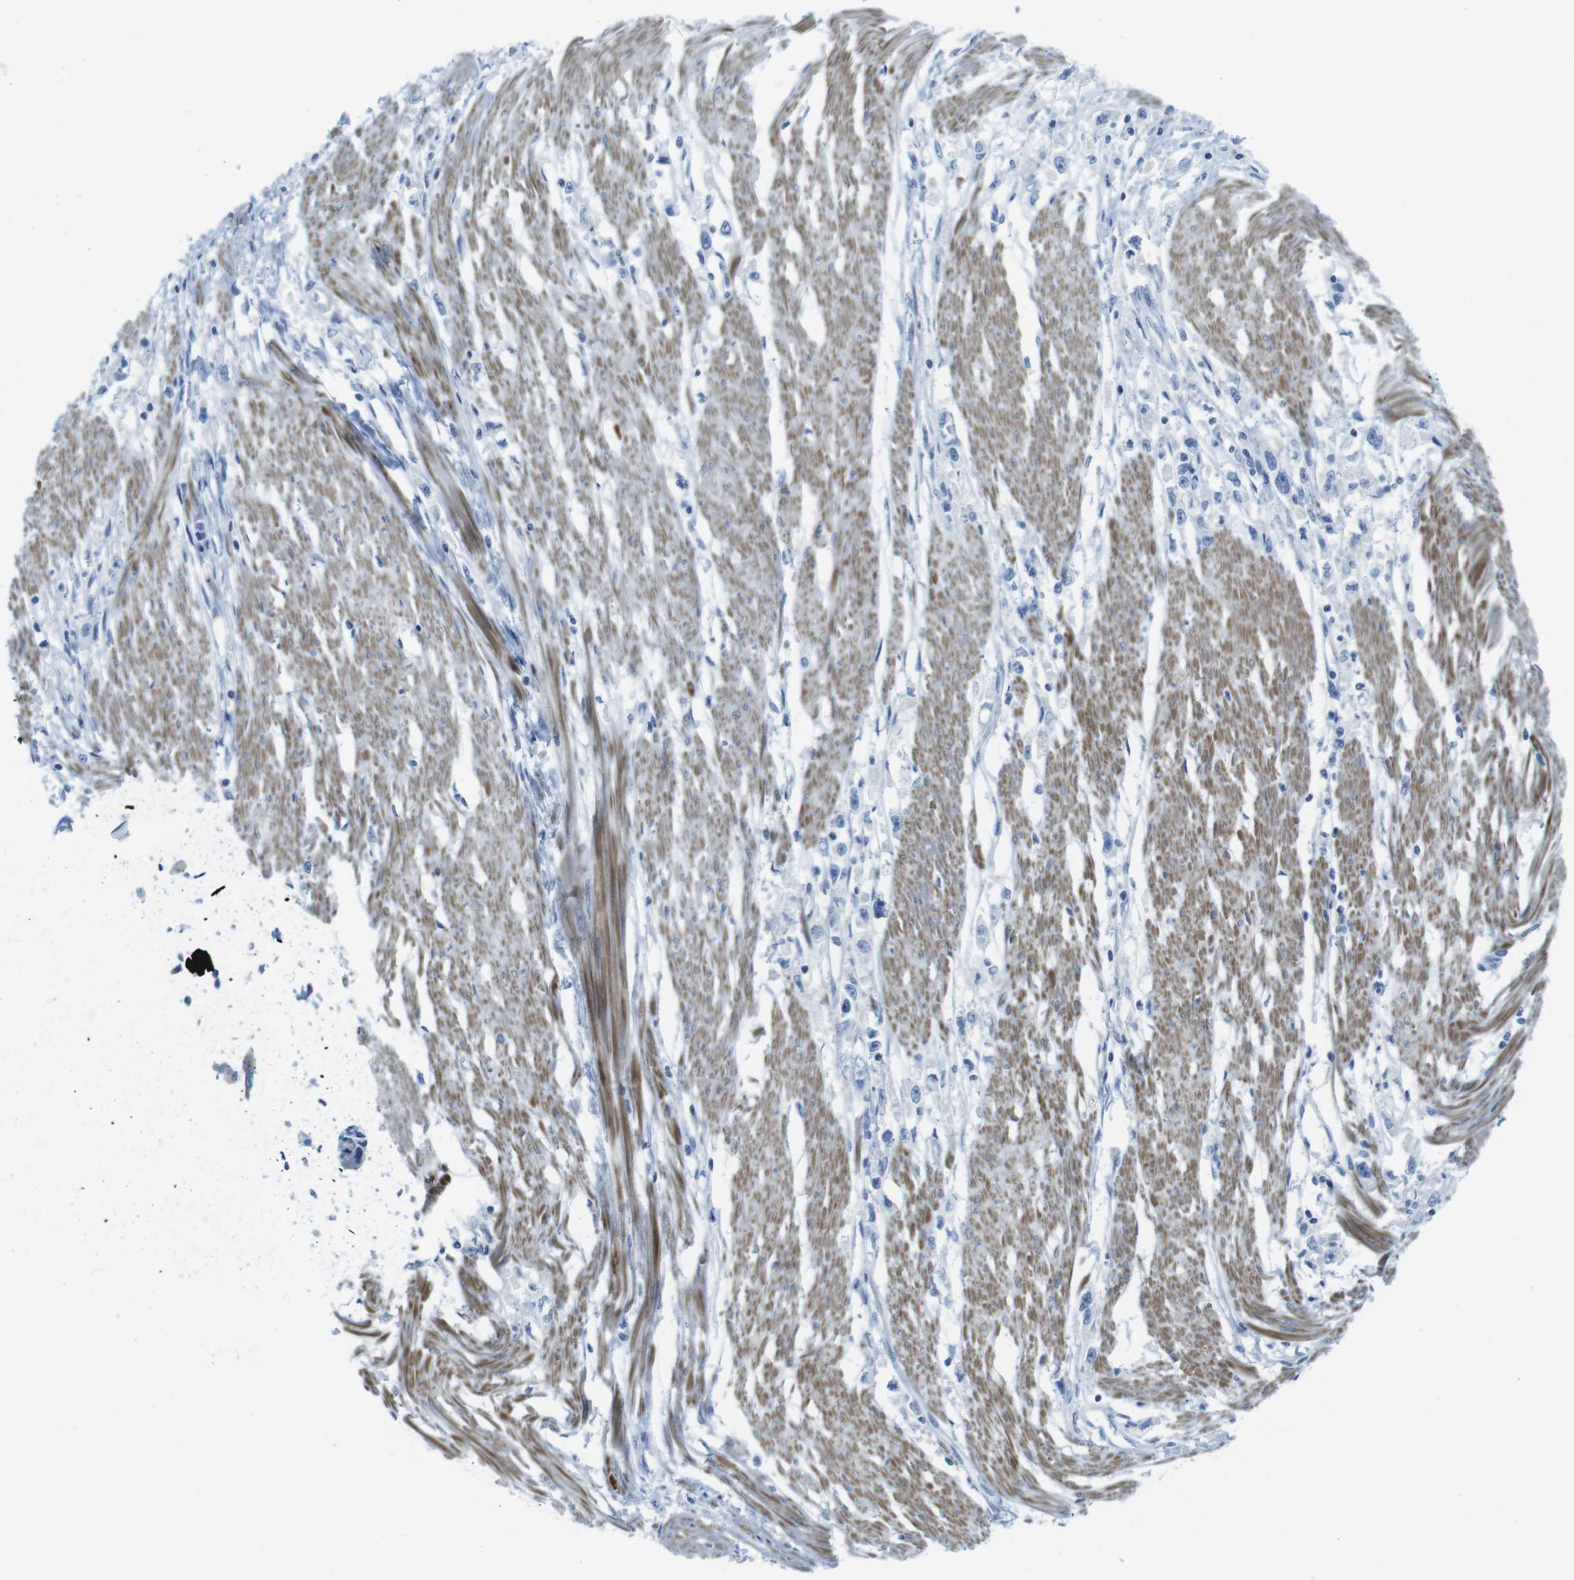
{"staining": {"intensity": "negative", "quantity": "none", "location": "none"}, "tissue": "stomach cancer", "cell_type": "Tumor cells", "image_type": "cancer", "snomed": [{"axis": "morphology", "description": "Adenocarcinoma, NOS"}, {"axis": "topography", "description": "Stomach"}], "caption": "IHC of human stomach cancer exhibits no positivity in tumor cells.", "gene": "ASIC5", "patient": {"sex": "female", "age": 59}}